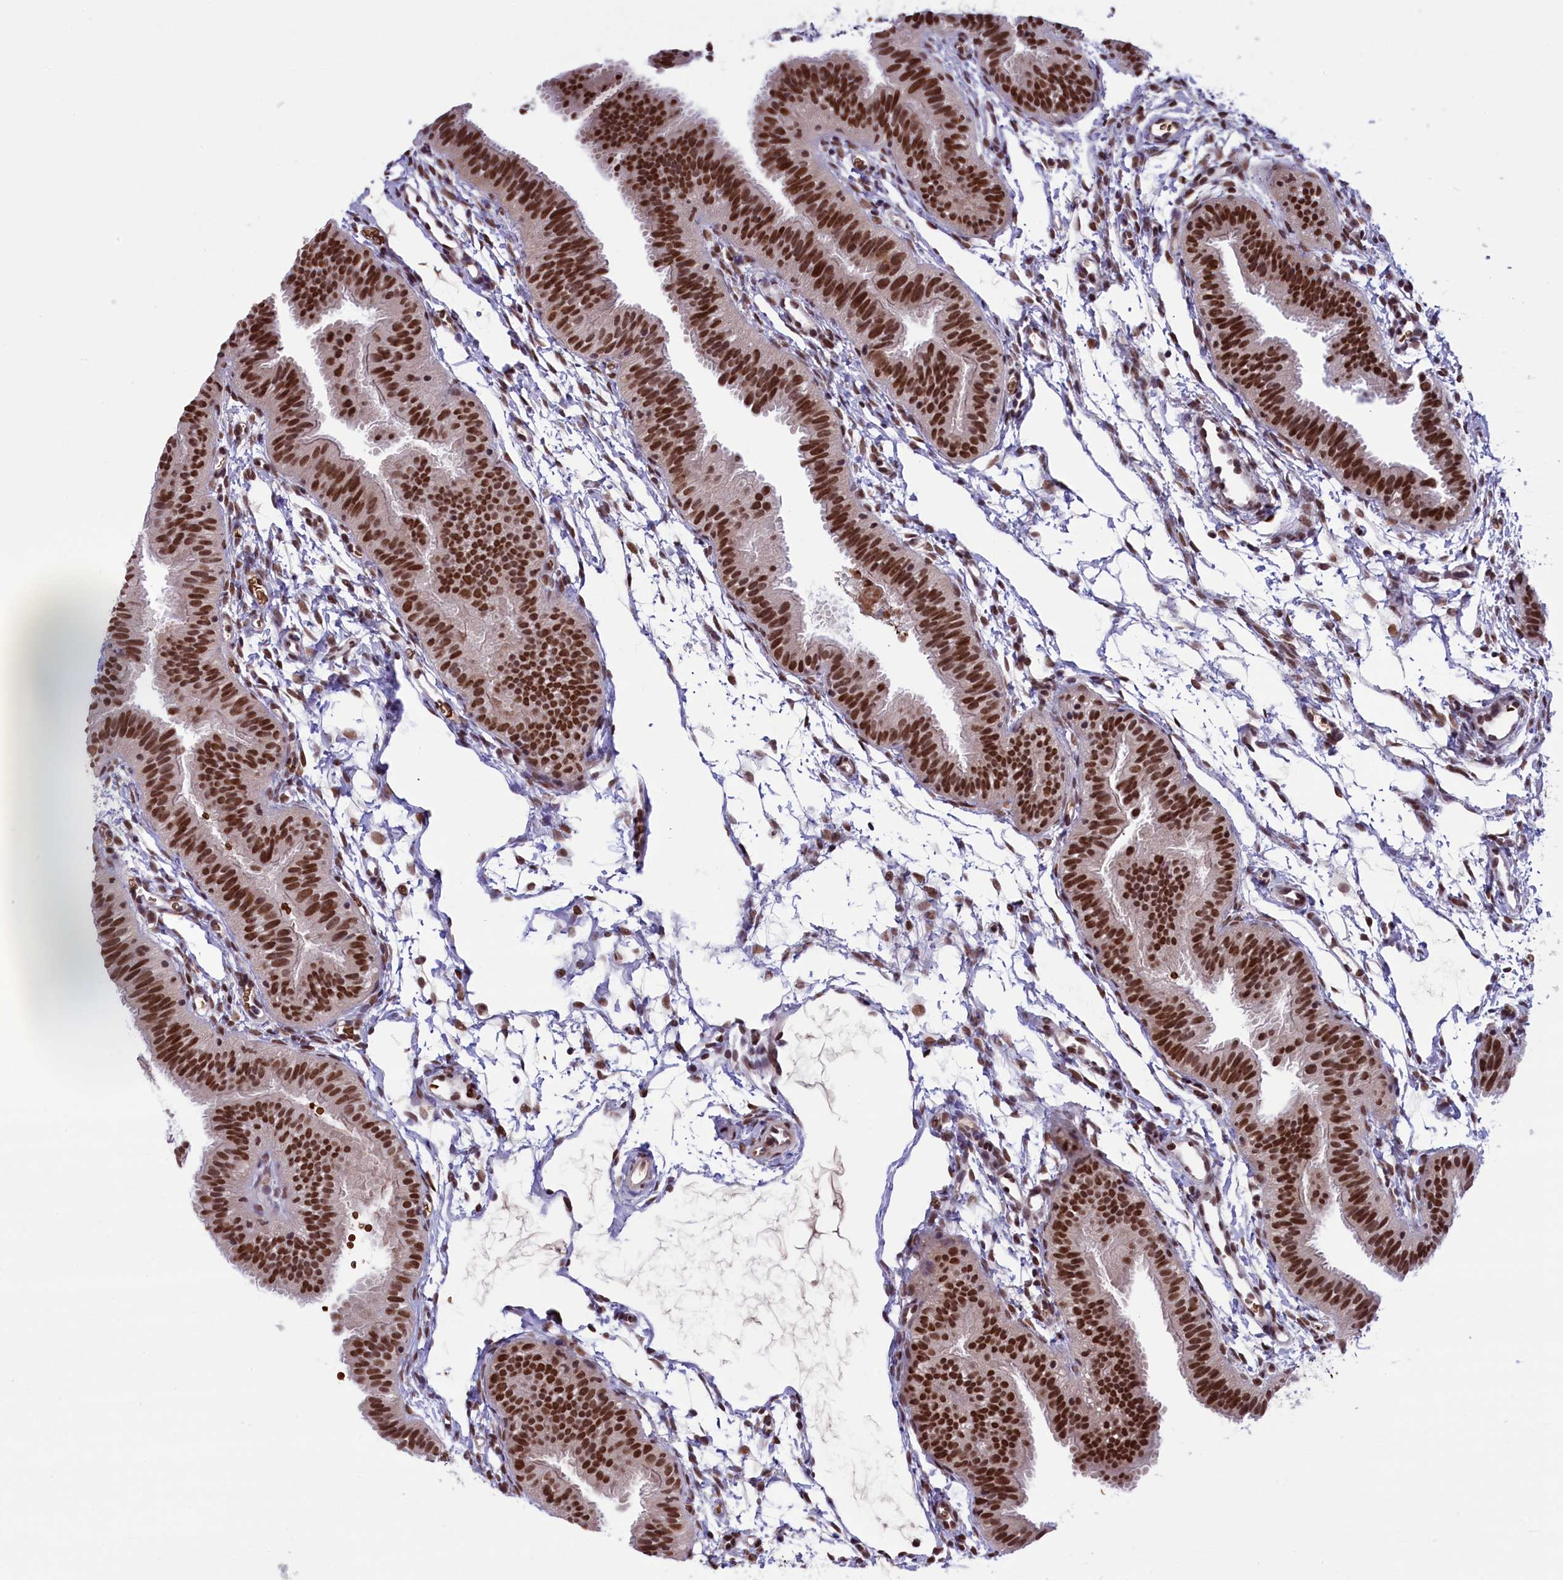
{"staining": {"intensity": "strong", "quantity": ">75%", "location": "nuclear"}, "tissue": "fallopian tube", "cell_type": "Glandular cells", "image_type": "normal", "snomed": [{"axis": "morphology", "description": "Normal tissue, NOS"}, {"axis": "topography", "description": "Fallopian tube"}], "caption": "DAB (3,3'-diaminobenzidine) immunohistochemical staining of normal fallopian tube reveals strong nuclear protein positivity in about >75% of glandular cells. (DAB IHC, brown staining for protein, blue staining for nuclei).", "gene": "MPHOSPH8", "patient": {"sex": "female", "age": 35}}